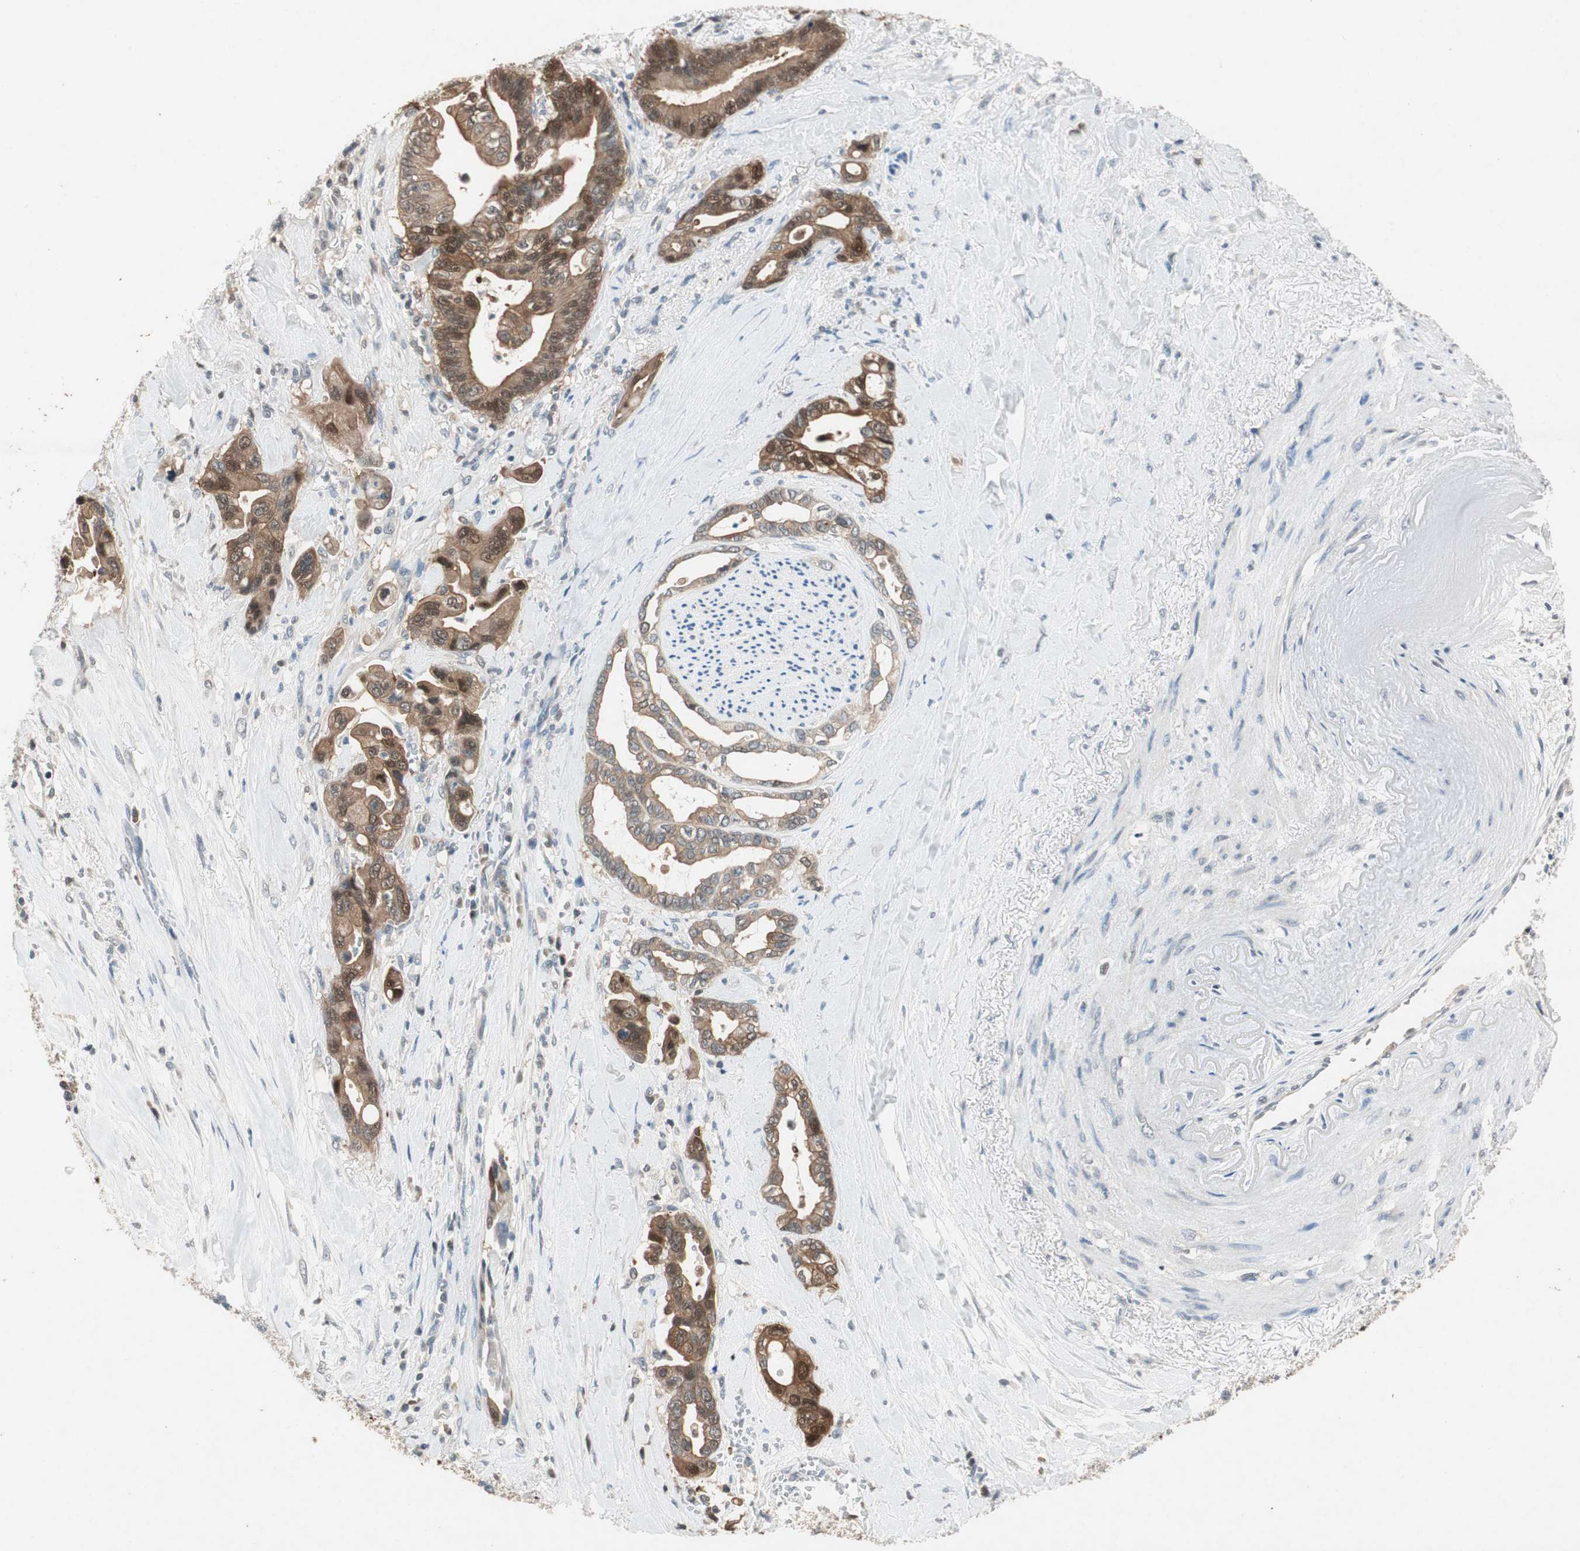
{"staining": {"intensity": "moderate", "quantity": "<25%", "location": "cytoplasmic/membranous,nuclear"}, "tissue": "pancreatic cancer", "cell_type": "Tumor cells", "image_type": "cancer", "snomed": [{"axis": "morphology", "description": "Adenocarcinoma, NOS"}, {"axis": "topography", "description": "Pancreas"}], "caption": "A low amount of moderate cytoplasmic/membranous and nuclear positivity is seen in approximately <25% of tumor cells in pancreatic adenocarcinoma tissue. (DAB = brown stain, brightfield microscopy at high magnification).", "gene": "SERPINB5", "patient": {"sex": "male", "age": 70}}